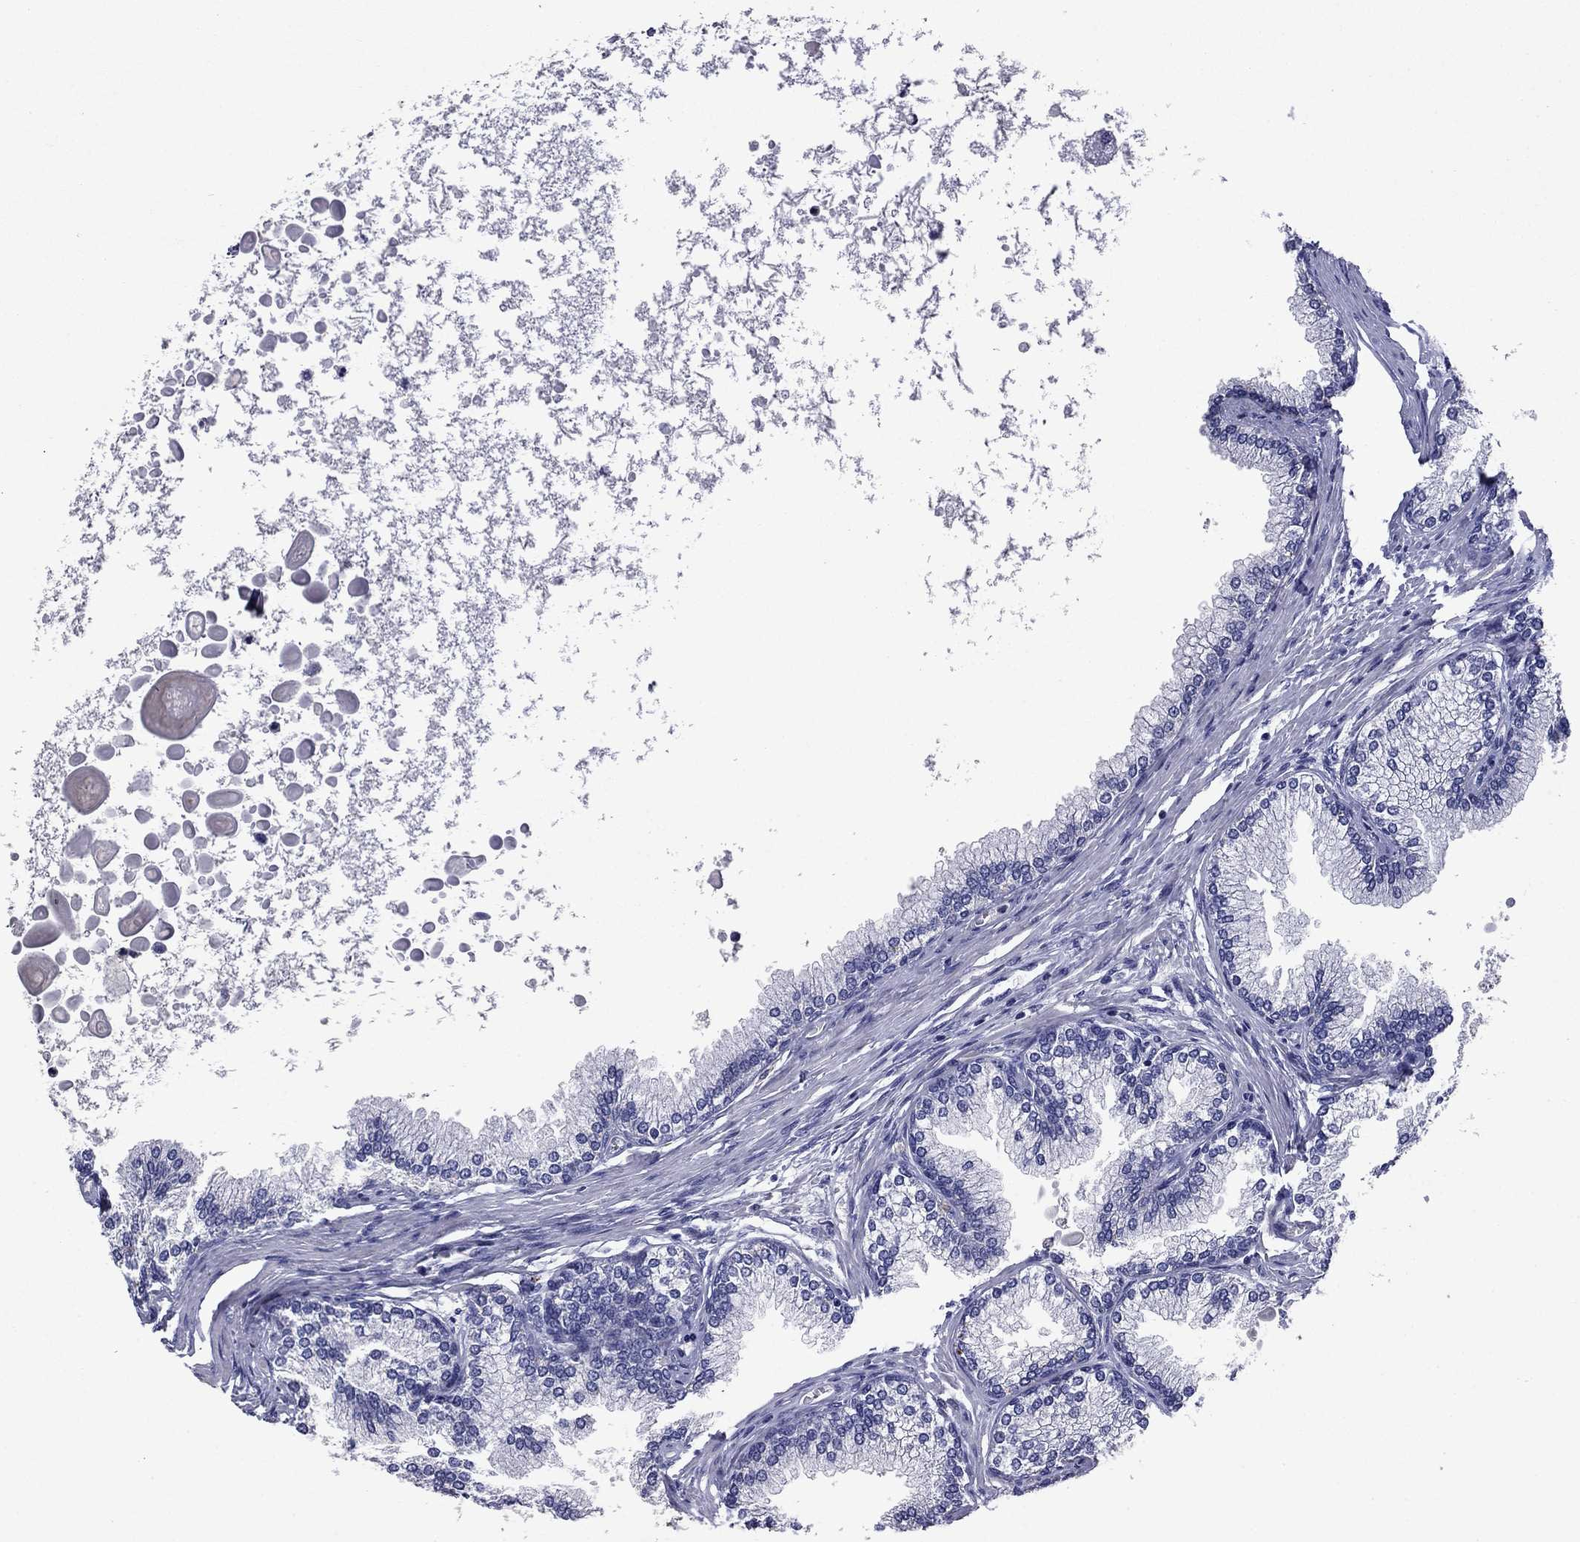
{"staining": {"intensity": "negative", "quantity": "none", "location": "none"}, "tissue": "prostate", "cell_type": "Glandular cells", "image_type": "normal", "snomed": [{"axis": "morphology", "description": "Normal tissue, NOS"}, {"axis": "topography", "description": "Prostate"}], "caption": "DAB immunohistochemical staining of benign human prostate reveals no significant positivity in glandular cells. (DAB immunohistochemistry (IHC) with hematoxylin counter stain).", "gene": "CFAP119", "patient": {"sex": "male", "age": 72}}